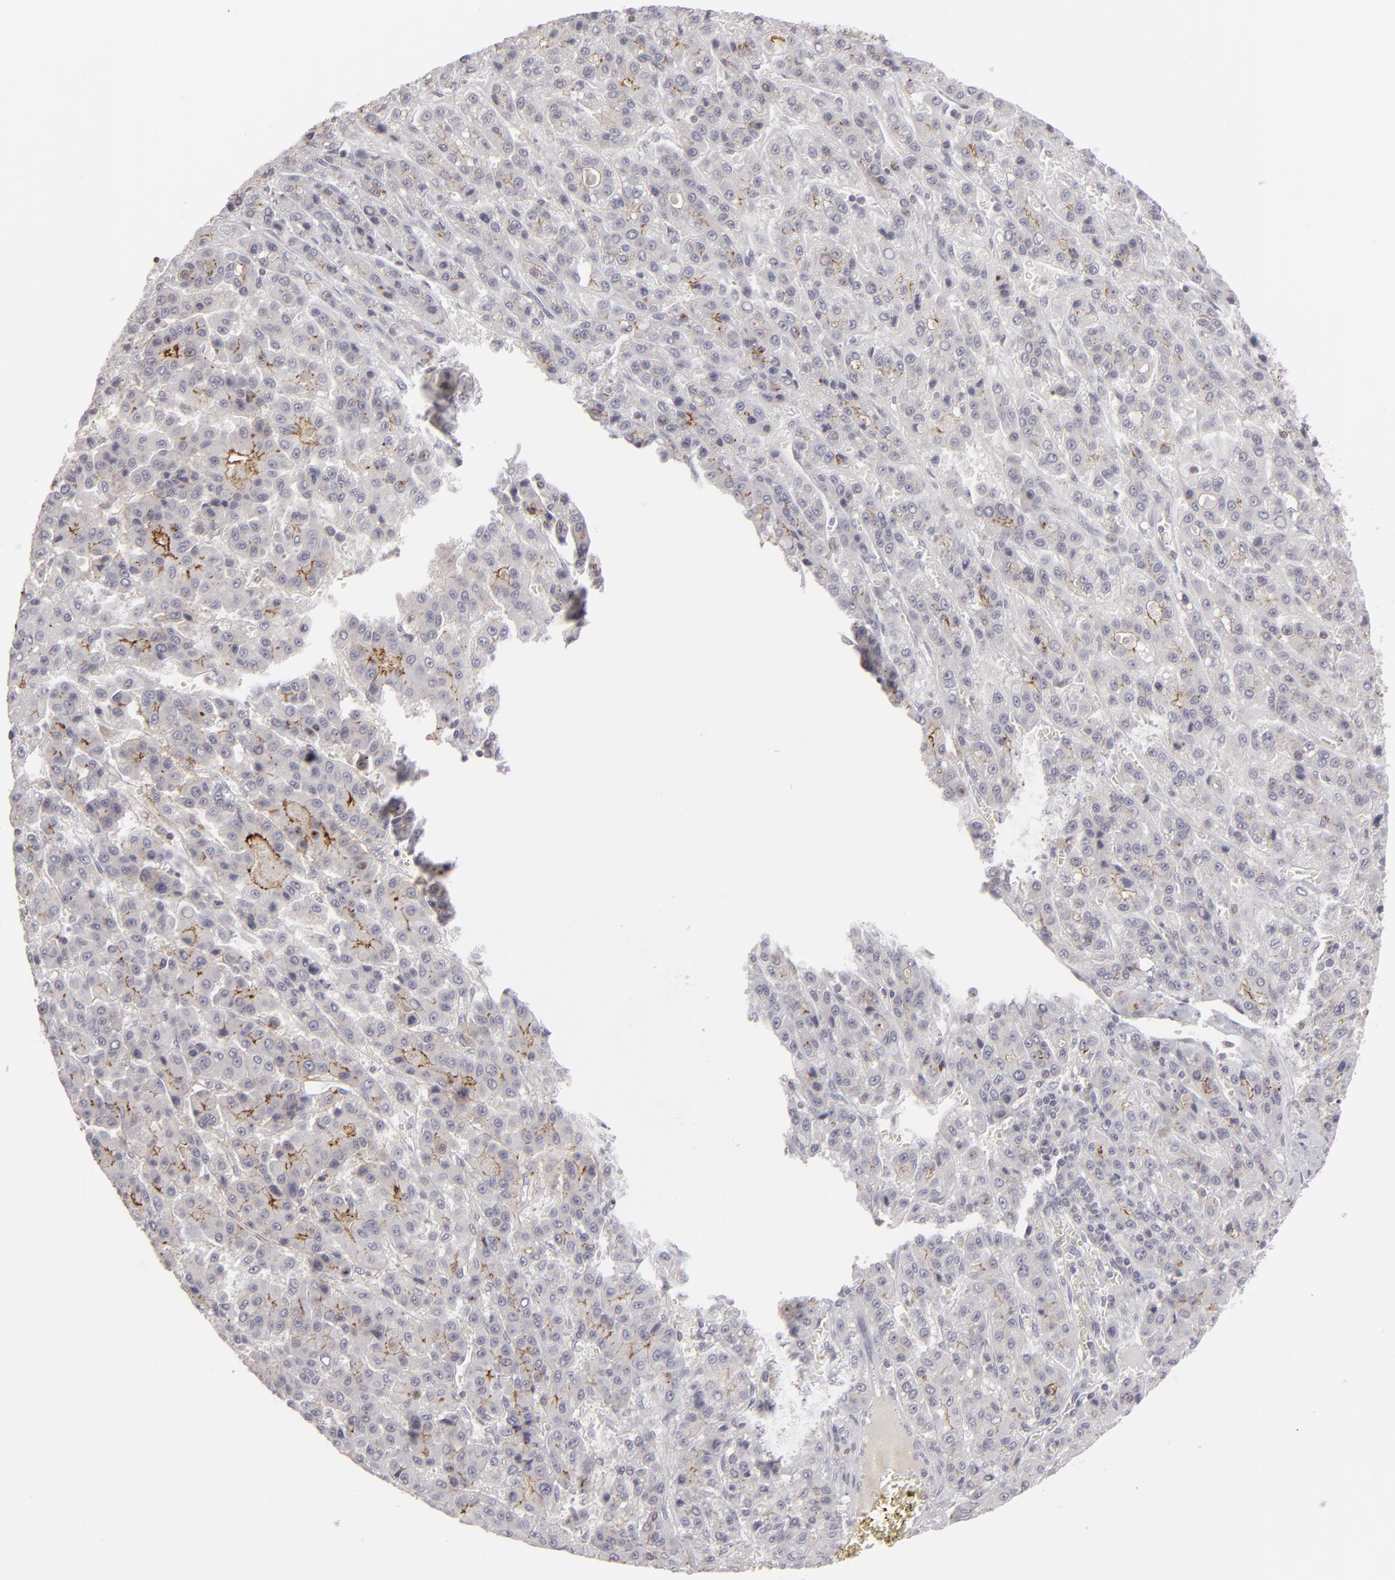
{"staining": {"intensity": "moderate", "quantity": "25%-75%", "location": "cytoplasmic/membranous"}, "tissue": "liver cancer", "cell_type": "Tumor cells", "image_type": "cancer", "snomed": [{"axis": "morphology", "description": "Carcinoma, Hepatocellular, NOS"}, {"axis": "topography", "description": "Liver"}], "caption": "Immunohistochemical staining of liver cancer (hepatocellular carcinoma) reveals medium levels of moderate cytoplasmic/membranous expression in about 25%-75% of tumor cells.", "gene": "CLDN2", "patient": {"sex": "male", "age": 70}}